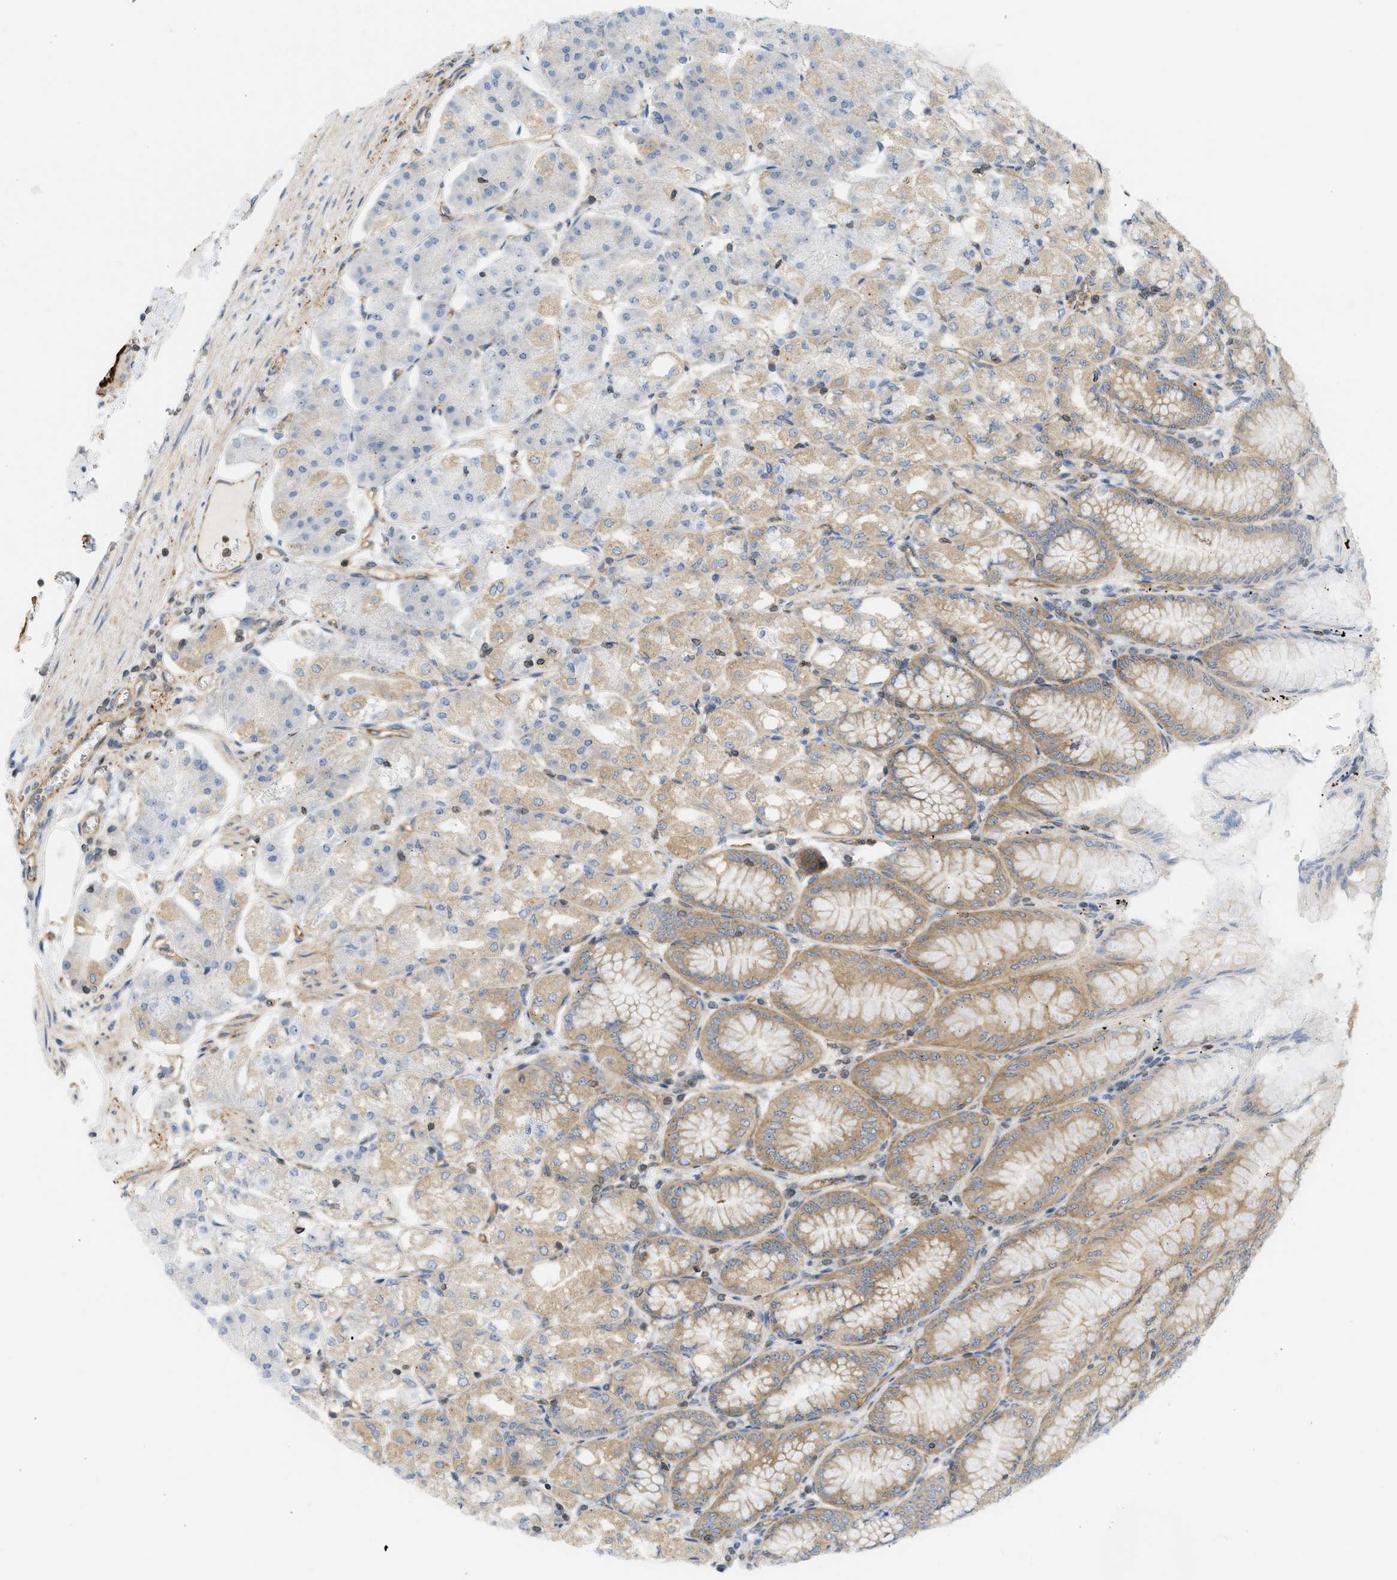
{"staining": {"intensity": "strong", "quantity": "25%-75%", "location": "cytoplasmic/membranous"}, "tissue": "stomach", "cell_type": "Glandular cells", "image_type": "normal", "snomed": [{"axis": "morphology", "description": "Normal tissue, NOS"}, {"axis": "topography", "description": "Stomach, lower"}], "caption": "Stomach was stained to show a protein in brown. There is high levels of strong cytoplasmic/membranous staining in approximately 25%-75% of glandular cells. The protein is stained brown, and the nuclei are stained in blue (DAB (3,3'-diaminobenzidine) IHC with brightfield microscopy, high magnification).", "gene": "STRN", "patient": {"sex": "male", "age": 71}}